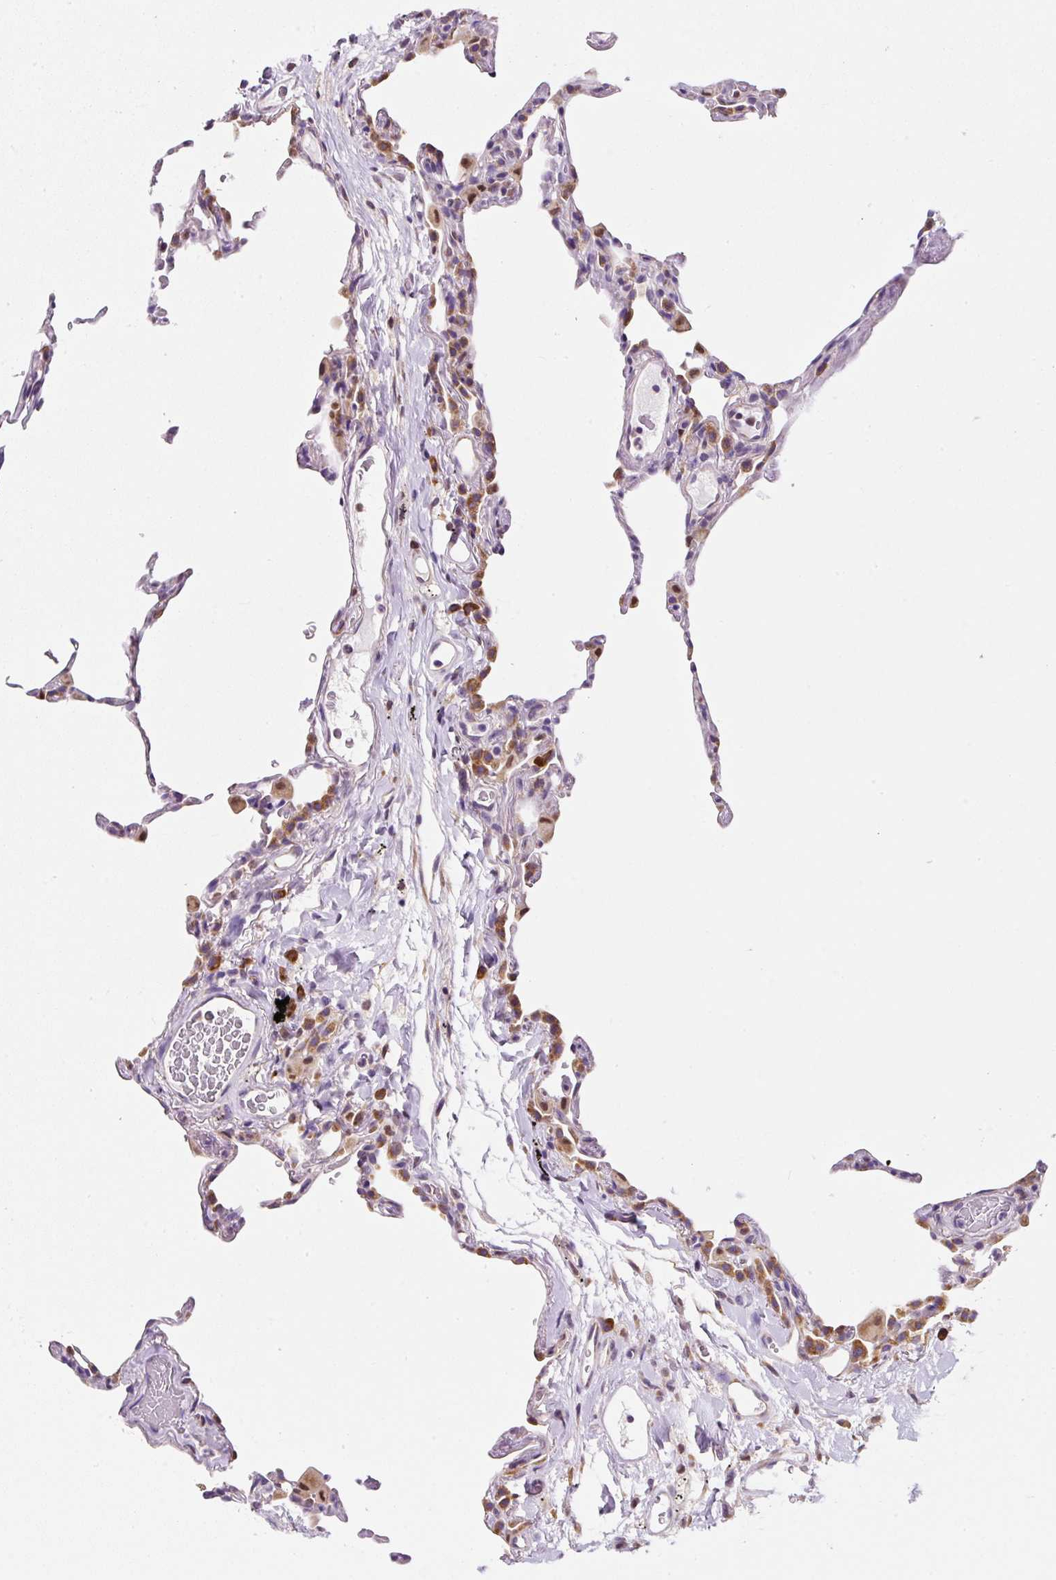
{"staining": {"intensity": "moderate", "quantity": "<25%", "location": "cytoplasmic/membranous"}, "tissue": "lung", "cell_type": "Alveolar cells", "image_type": "normal", "snomed": [{"axis": "morphology", "description": "Normal tissue, NOS"}, {"axis": "topography", "description": "Lung"}], "caption": "Immunohistochemical staining of unremarkable human lung exhibits <25% levels of moderate cytoplasmic/membranous protein expression in approximately <25% of alveolar cells.", "gene": "DDOST", "patient": {"sex": "female", "age": 57}}